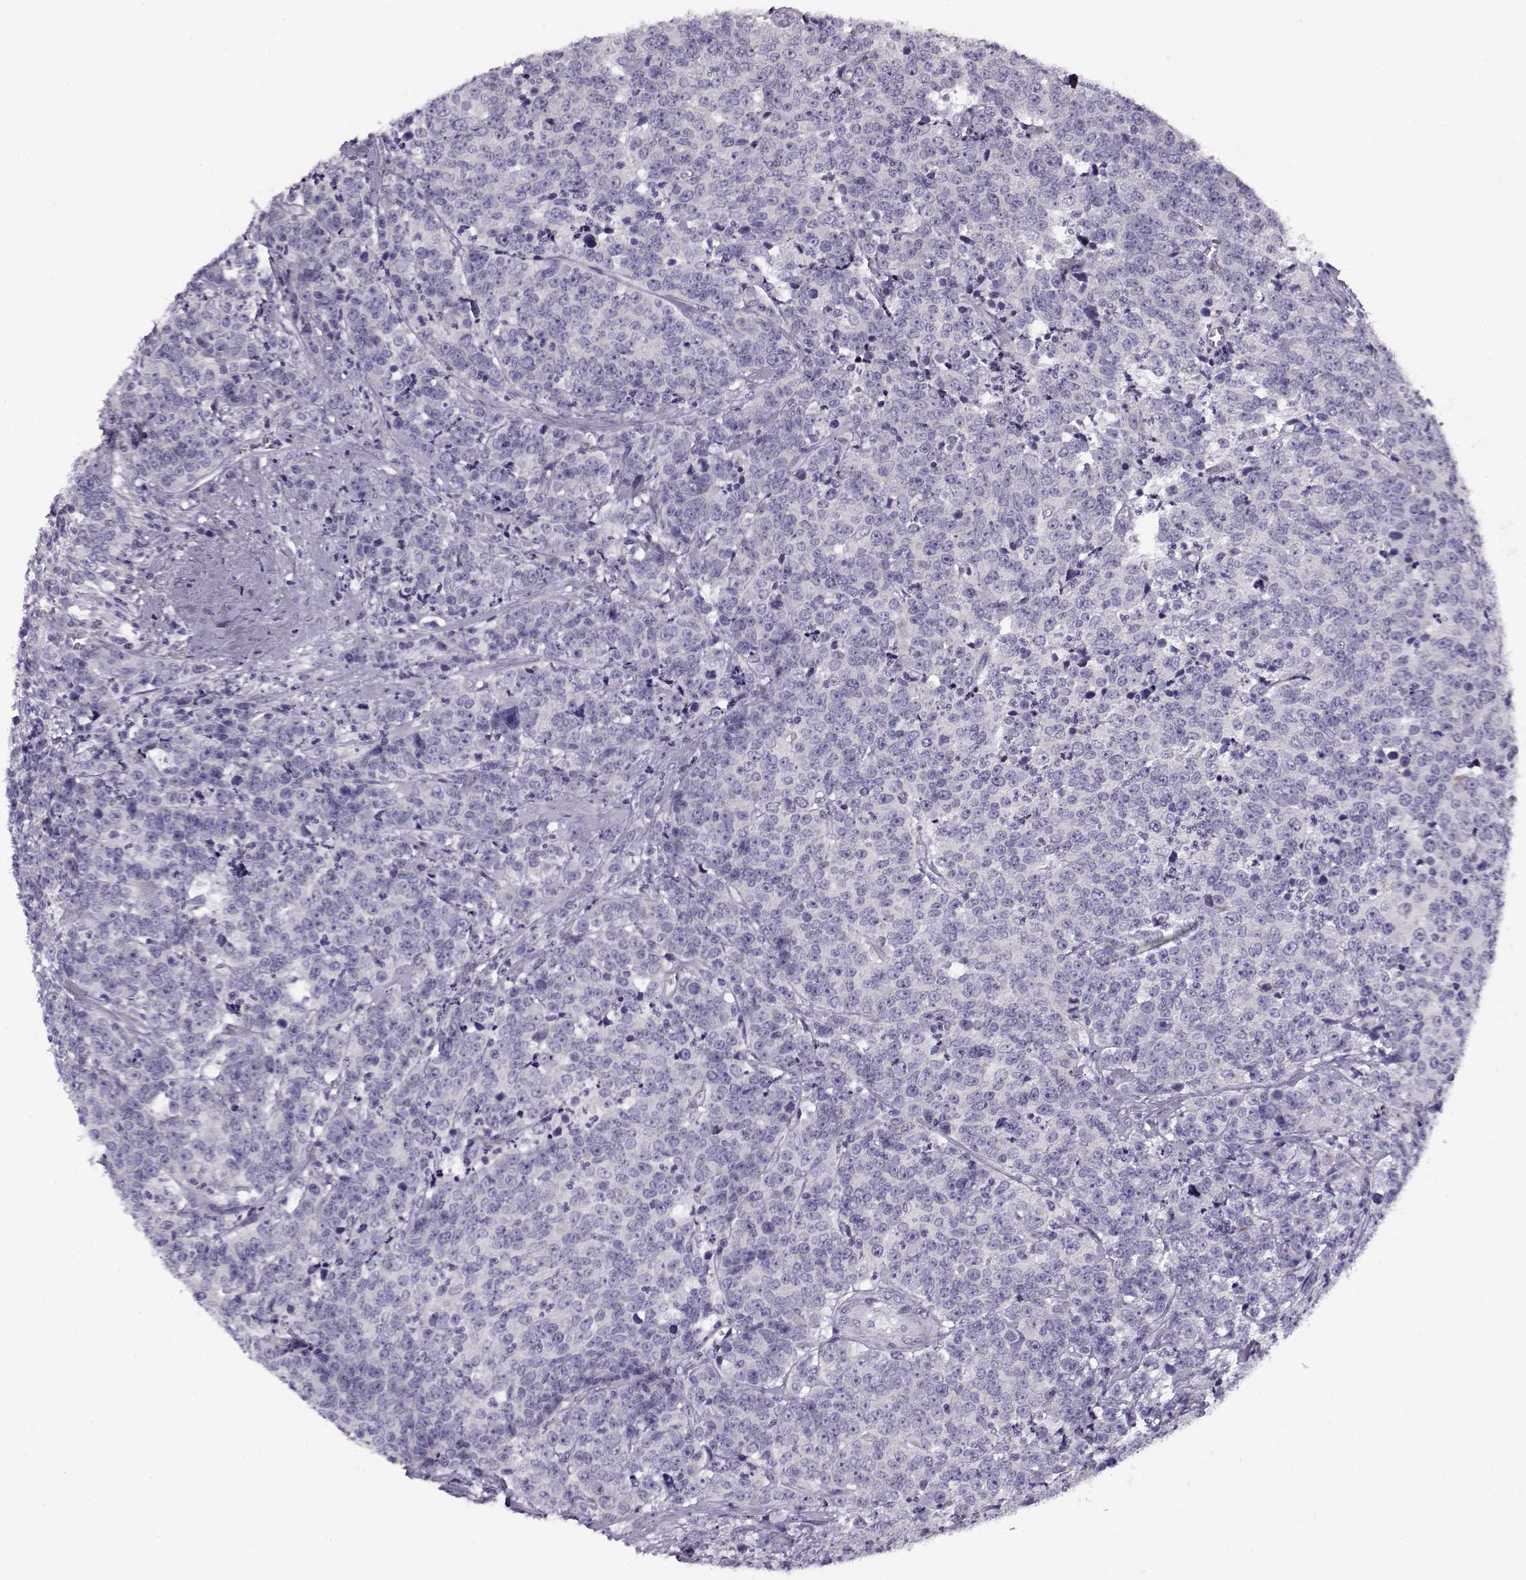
{"staining": {"intensity": "negative", "quantity": "none", "location": "none"}, "tissue": "prostate cancer", "cell_type": "Tumor cells", "image_type": "cancer", "snomed": [{"axis": "morphology", "description": "Adenocarcinoma, NOS"}, {"axis": "topography", "description": "Prostate"}], "caption": "Immunohistochemistry of human prostate cancer (adenocarcinoma) reveals no positivity in tumor cells. (DAB IHC, high magnification).", "gene": "PP2D1", "patient": {"sex": "male", "age": 67}}